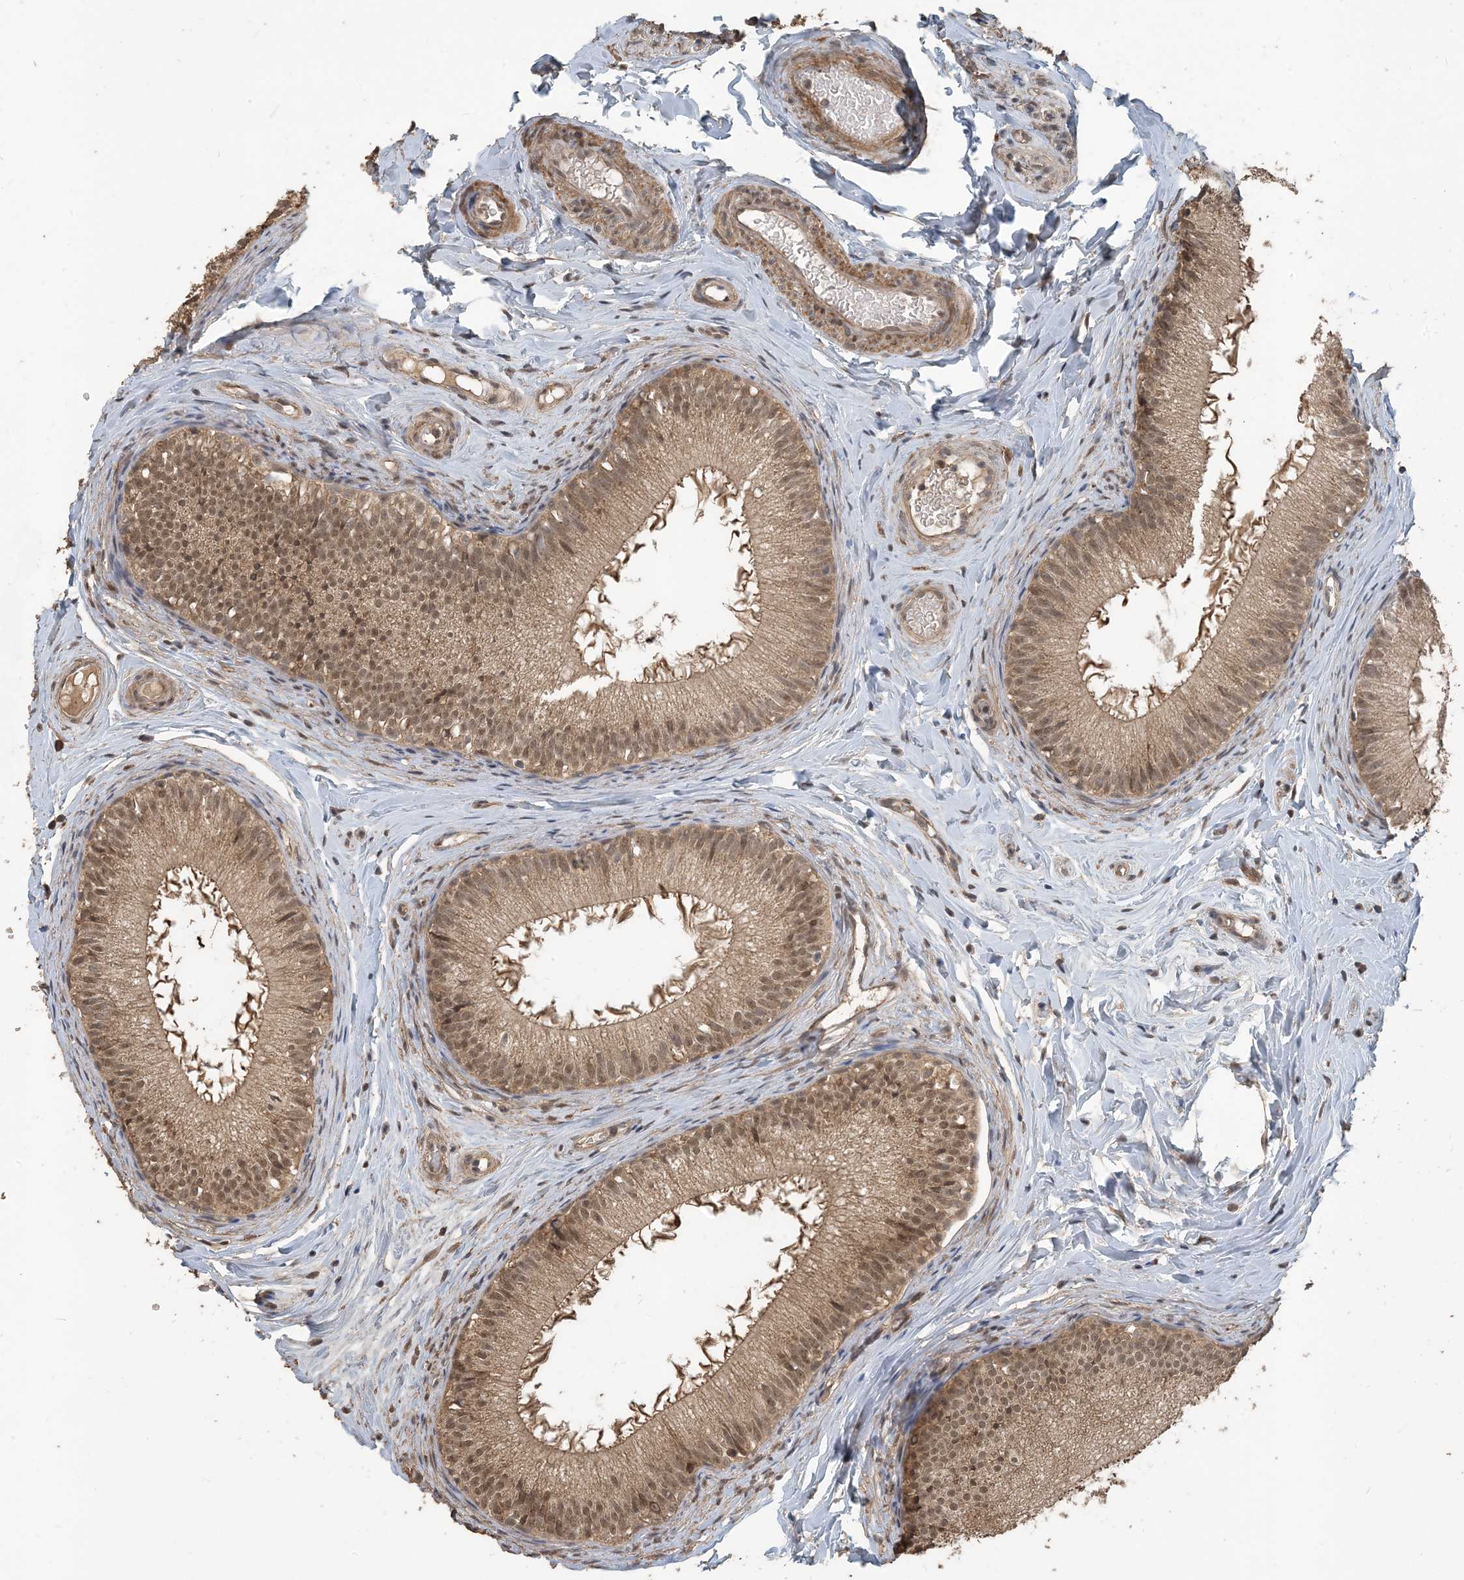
{"staining": {"intensity": "moderate", "quantity": ">75%", "location": "cytoplasmic/membranous,nuclear"}, "tissue": "epididymis", "cell_type": "Glandular cells", "image_type": "normal", "snomed": [{"axis": "morphology", "description": "Normal tissue, NOS"}, {"axis": "topography", "description": "Epididymis"}], "caption": "High-magnification brightfield microscopy of unremarkable epididymis stained with DAB (3,3'-diaminobenzidine) (brown) and counterstained with hematoxylin (blue). glandular cells exhibit moderate cytoplasmic/membranous,nuclear expression is identified in about>75% of cells.", "gene": "ZC3H12A", "patient": {"sex": "male", "age": 34}}